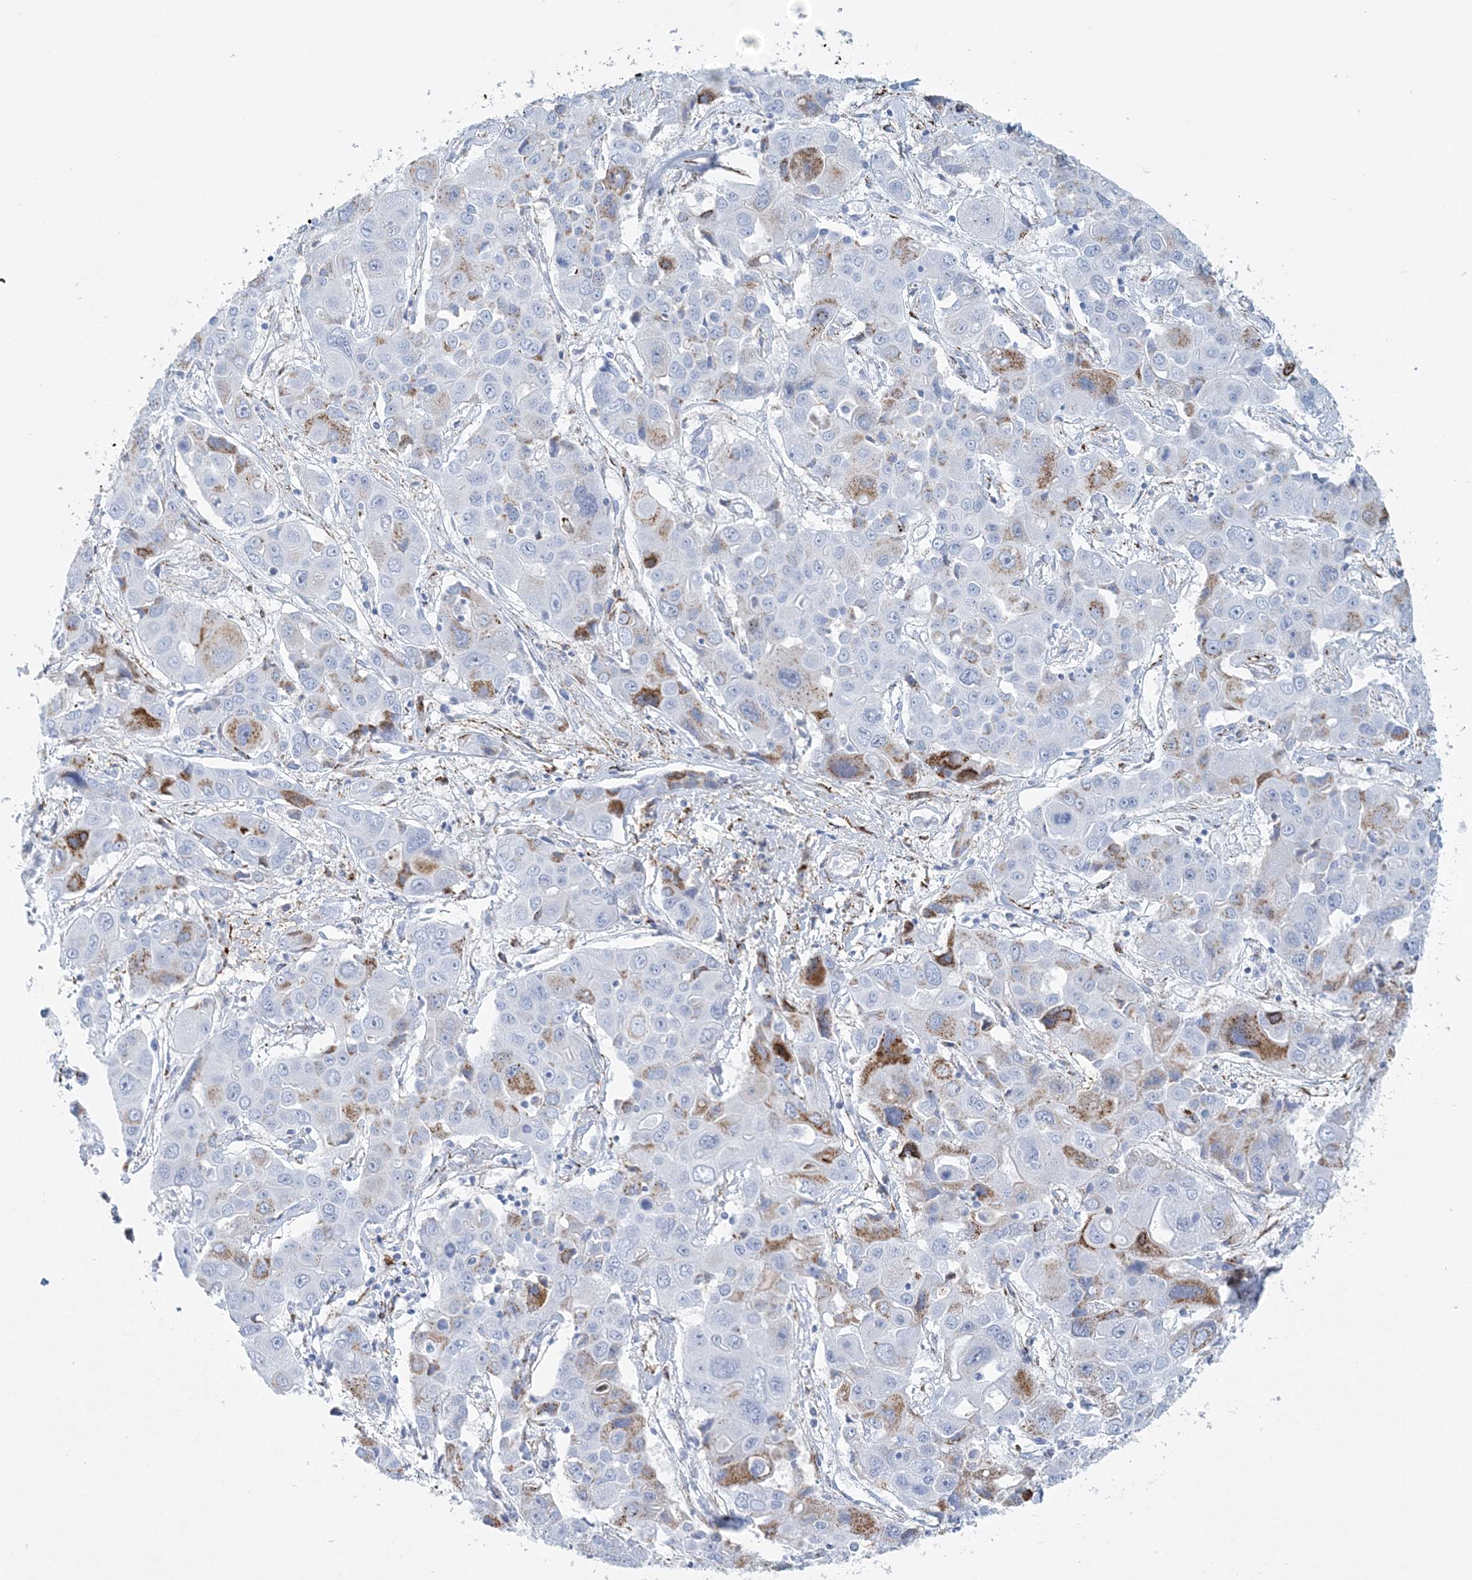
{"staining": {"intensity": "moderate", "quantity": "25%-75%", "location": "cytoplasmic/membranous"}, "tissue": "liver cancer", "cell_type": "Tumor cells", "image_type": "cancer", "snomed": [{"axis": "morphology", "description": "Cholangiocarcinoma"}, {"axis": "topography", "description": "Liver"}], "caption": "Liver cancer was stained to show a protein in brown. There is medium levels of moderate cytoplasmic/membranous staining in about 25%-75% of tumor cells.", "gene": "NKX6-1", "patient": {"sex": "male", "age": 67}}